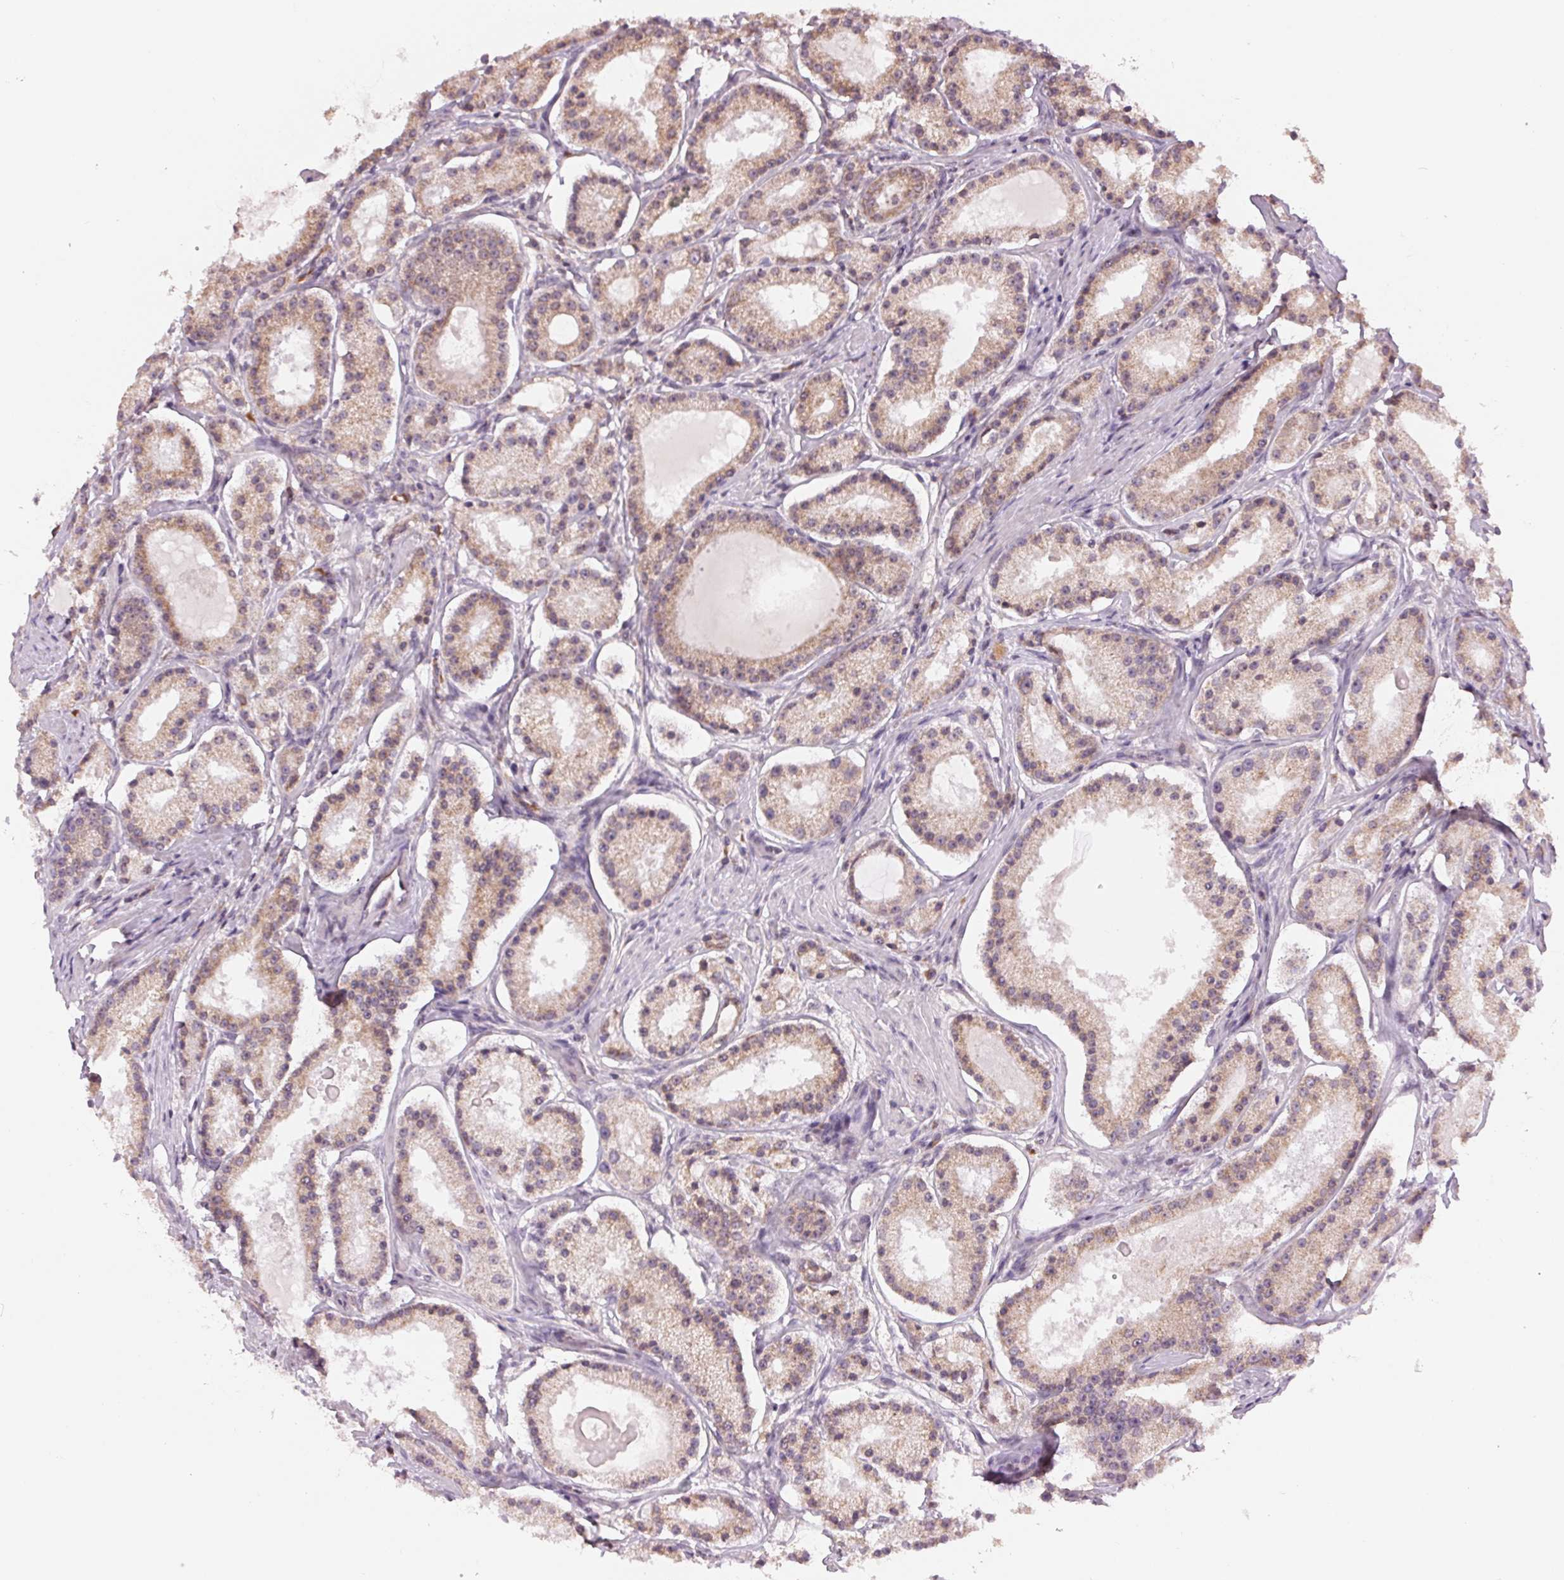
{"staining": {"intensity": "weak", "quantity": ">75%", "location": "cytoplasmic/membranous"}, "tissue": "prostate cancer", "cell_type": "Tumor cells", "image_type": "cancer", "snomed": [{"axis": "morphology", "description": "Adenocarcinoma, Low grade"}, {"axis": "topography", "description": "Prostate"}], "caption": "Protein positivity by IHC exhibits weak cytoplasmic/membranous expression in about >75% of tumor cells in low-grade adenocarcinoma (prostate).", "gene": "TECR", "patient": {"sex": "male", "age": 57}}